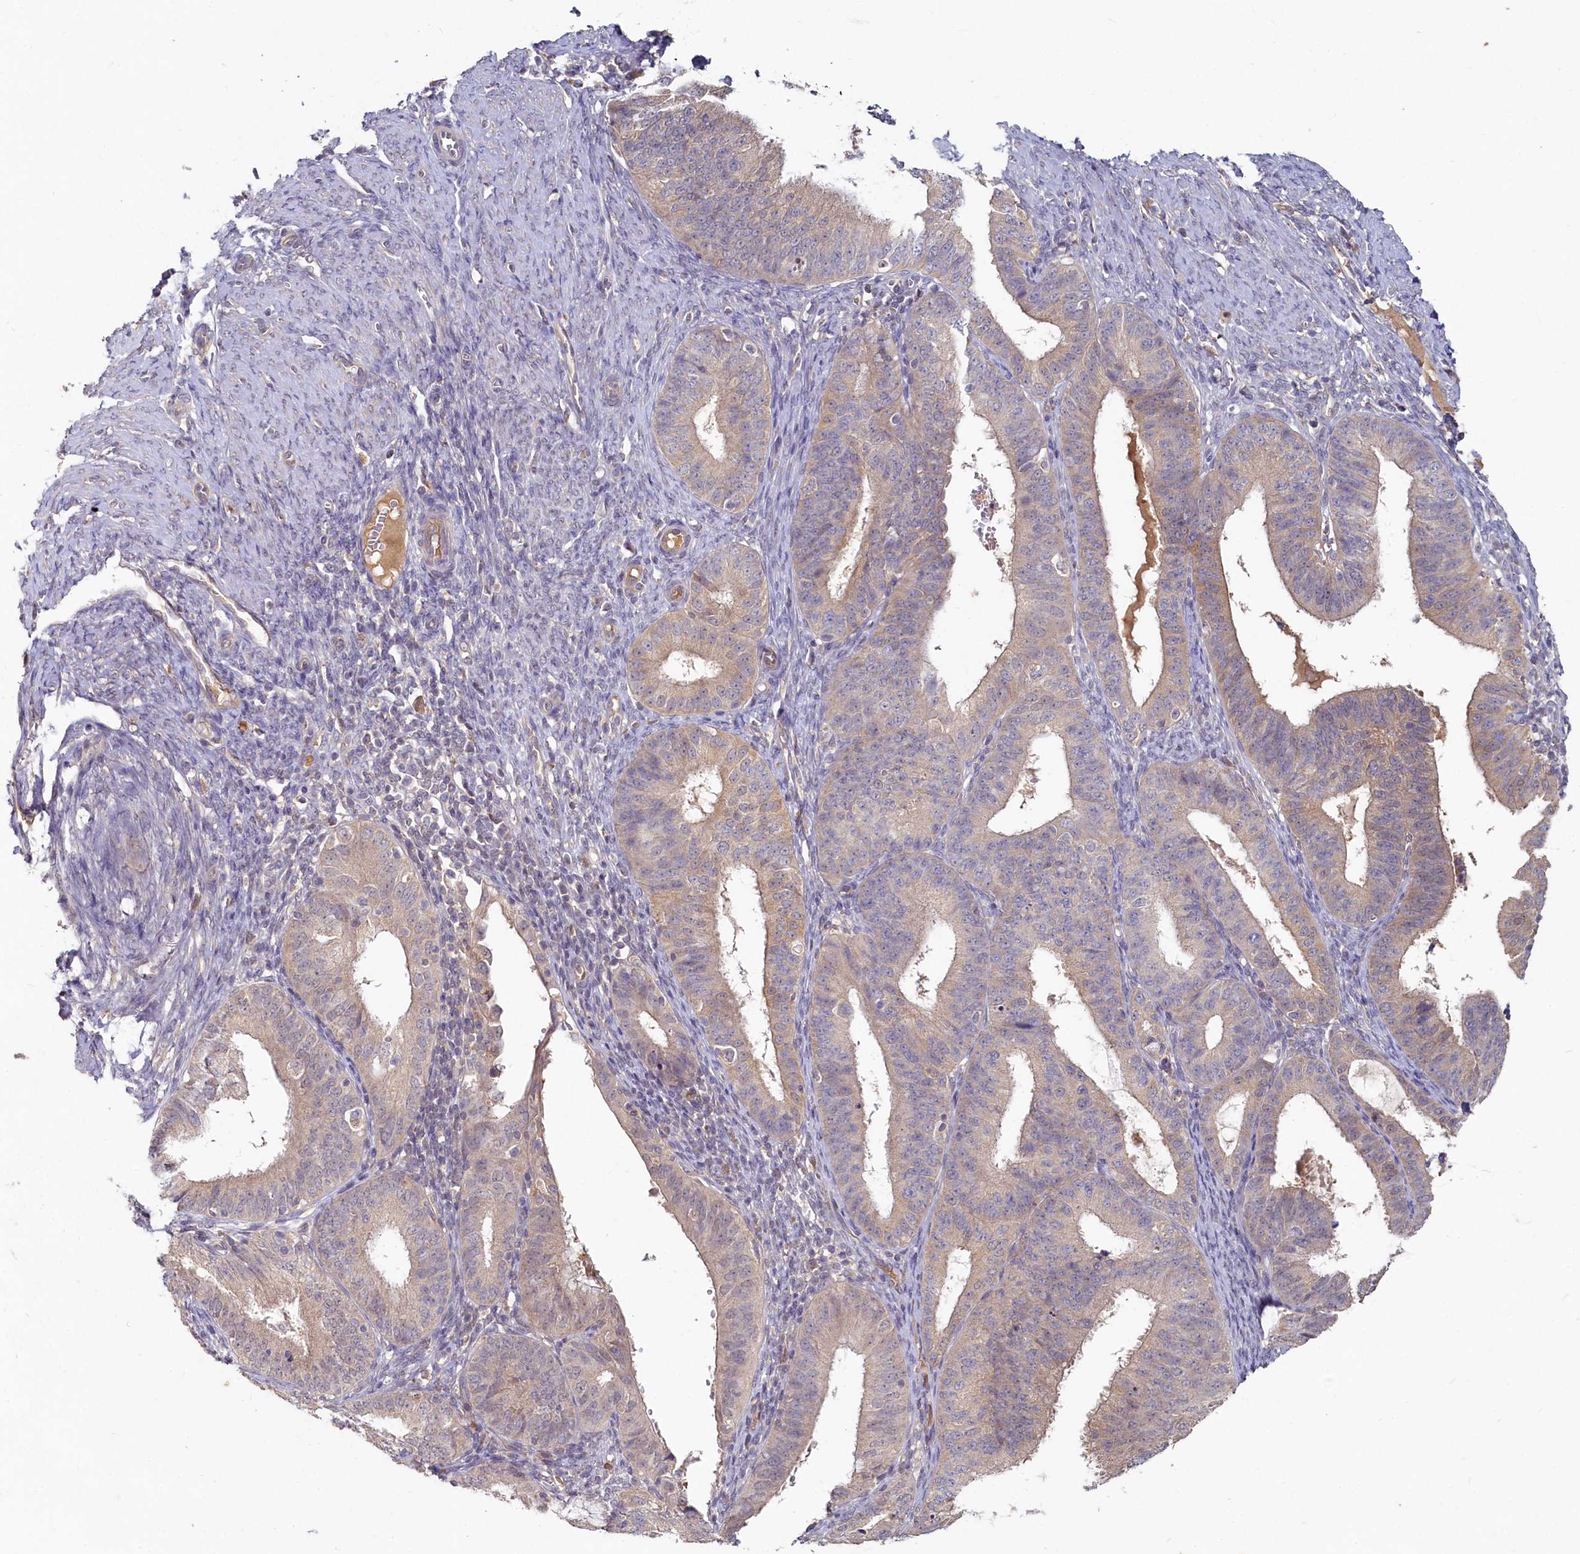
{"staining": {"intensity": "weak", "quantity": "25%-75%", "location": "cytoplasmic/membranous"}, "tissue": "endometrial cancer", "cell_type": "Tumor cells", "image_type": "cancer", "snomed": [{"axis": "morphology", "description": "Adenocarcinoma, NOS"}, {"axis": "topography", "description": "Endometrium"}], "caption": "Tumor cells display low levels of weak cytoplasmic/membranous positivity in about 25%-75% of cells in human endometrial adenocarcinoma.", "gene": "HERC3", "patient": {"sex": "female", "age": 51}}